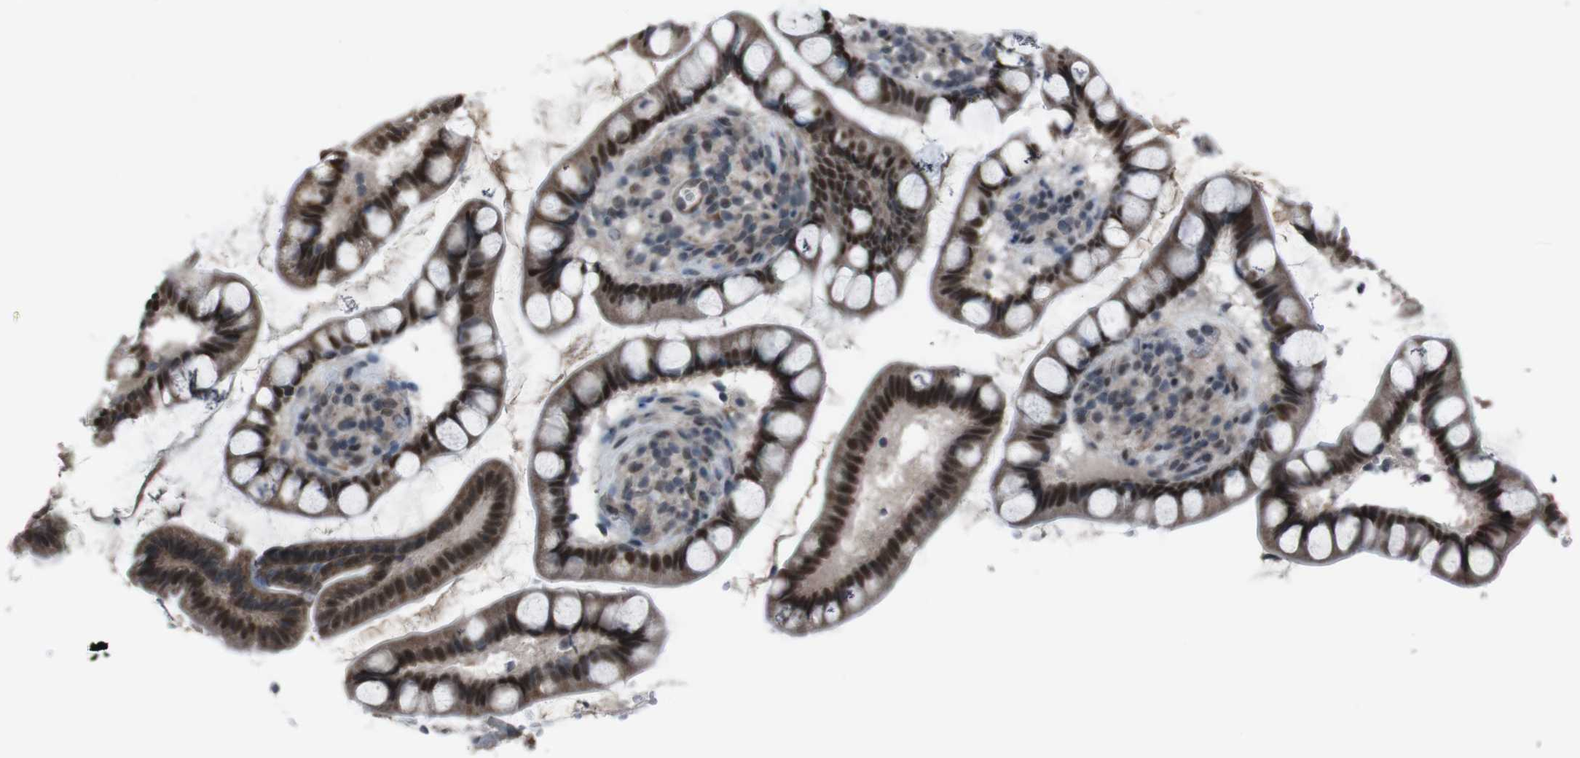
{"staining": {"intensity": "strong", "quantity": ">75%", "location": "cytoplasmic/membranous,nuclear"}, "tissue": "small intestine", "cell_type": "Glandular cells", "image_type": "normal", "snomed": [{"axis": "morphology", "description": "Normal tissue, NOS"}, {"axis": "topography", "description": "Small intestine"}], "caption": "IHC histopathology image of benign small intestine: human small intestine stained using immunohistochemistry reveals high levels of strong protein expression localized specifically in the cytoplasmic/membranous,nuclear of glandular cells, appearing as a cytoplasmic/membranous,nuclear brown color.", "gene": "SS18L1", "patient": {"sex": "female", "age": 84}}